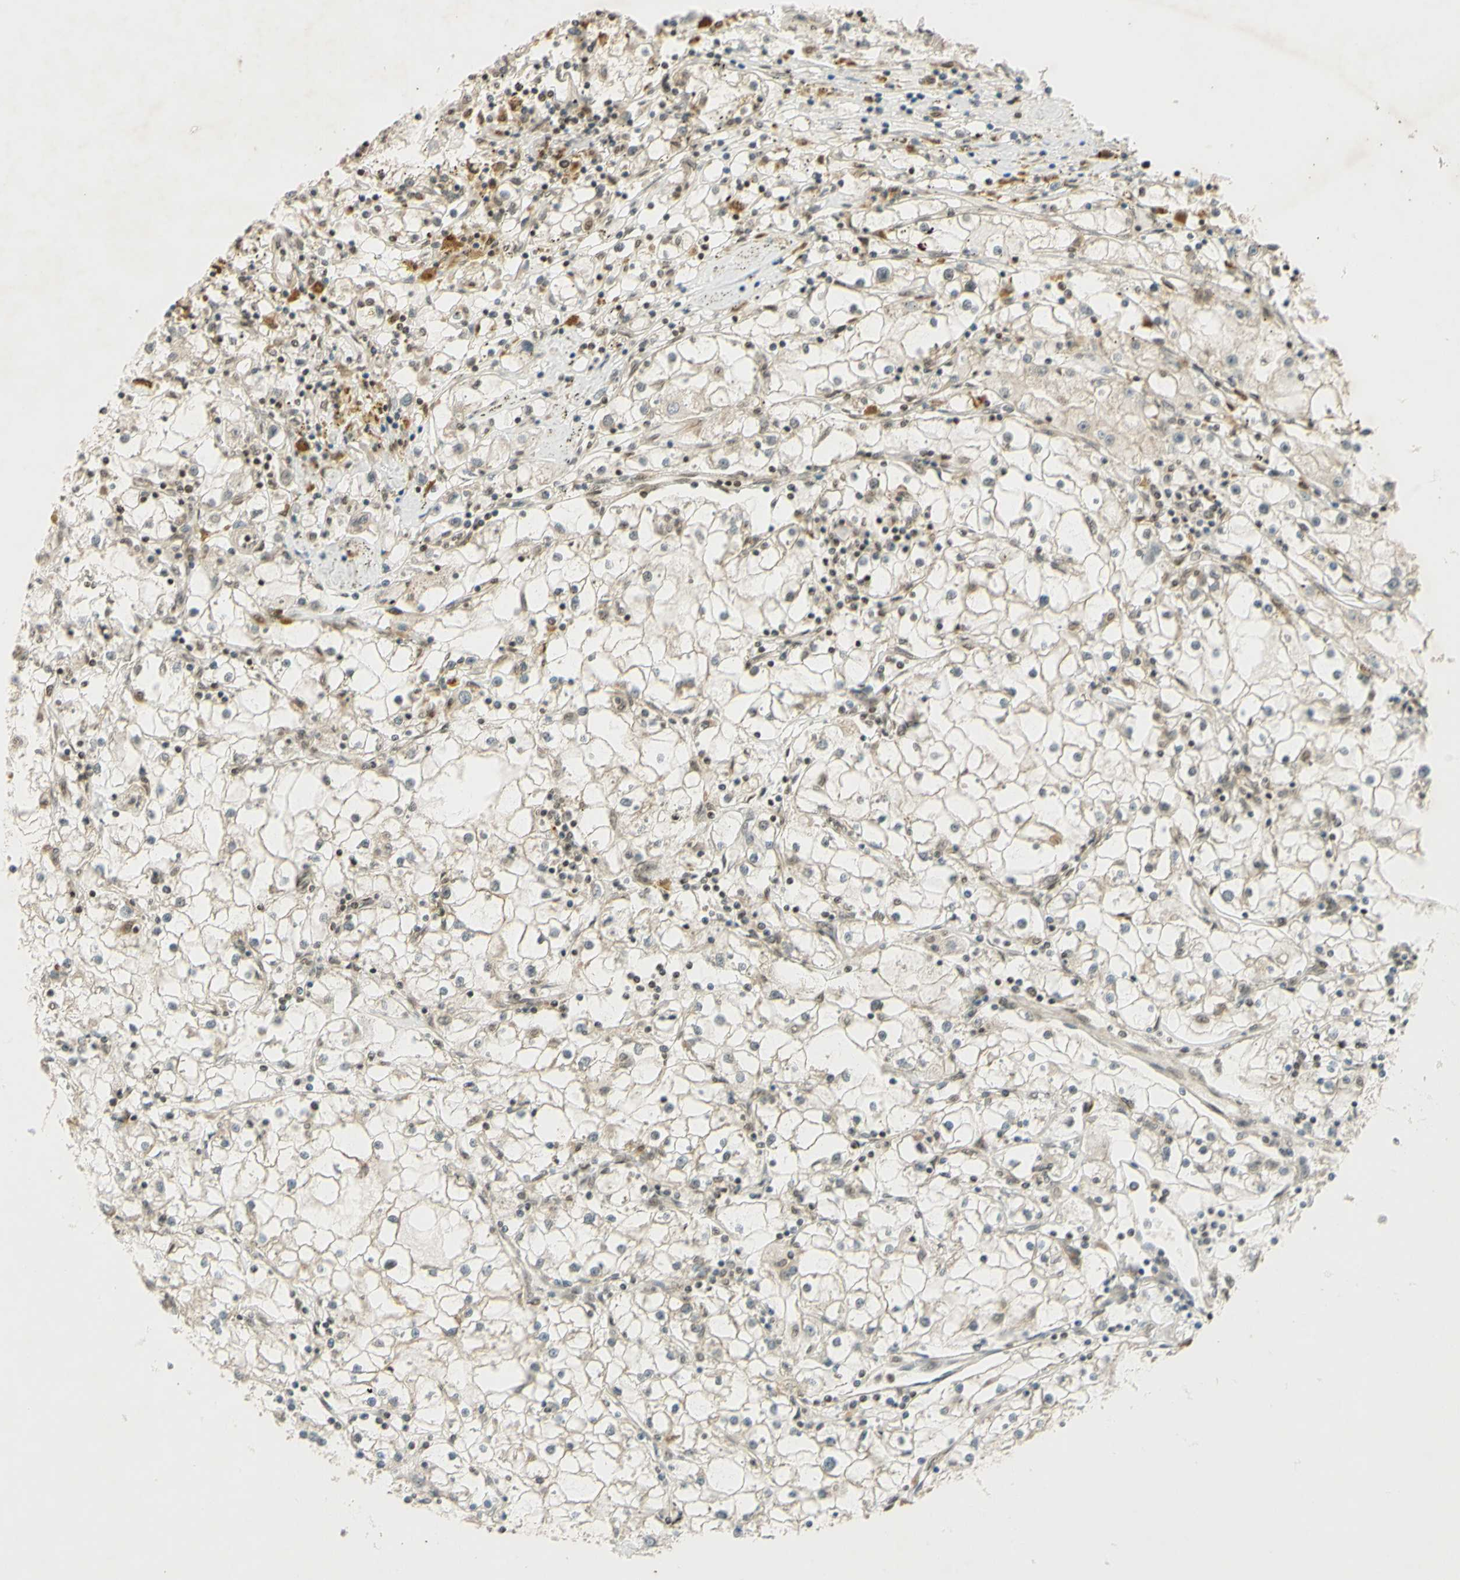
{"staining": {"intensity": "negative", "quantity": "none", "location": "none"}, "tissue": "renal cancer", "cell_type": "Tumor cells", "image_type": "cancer", "snomed": [{"axis": "morphology", "description": "Adenocarcinoma, NOS"}, {"axis": "topography", "description": "Kidney"}], "caption": "Renal adenocarcinoma stained for a protein using immunohistochemistry (IHC) reveals no positivity tumor cells.", "gene": "SMARCB1", "patient": {"sex": "male", "age": 56}}